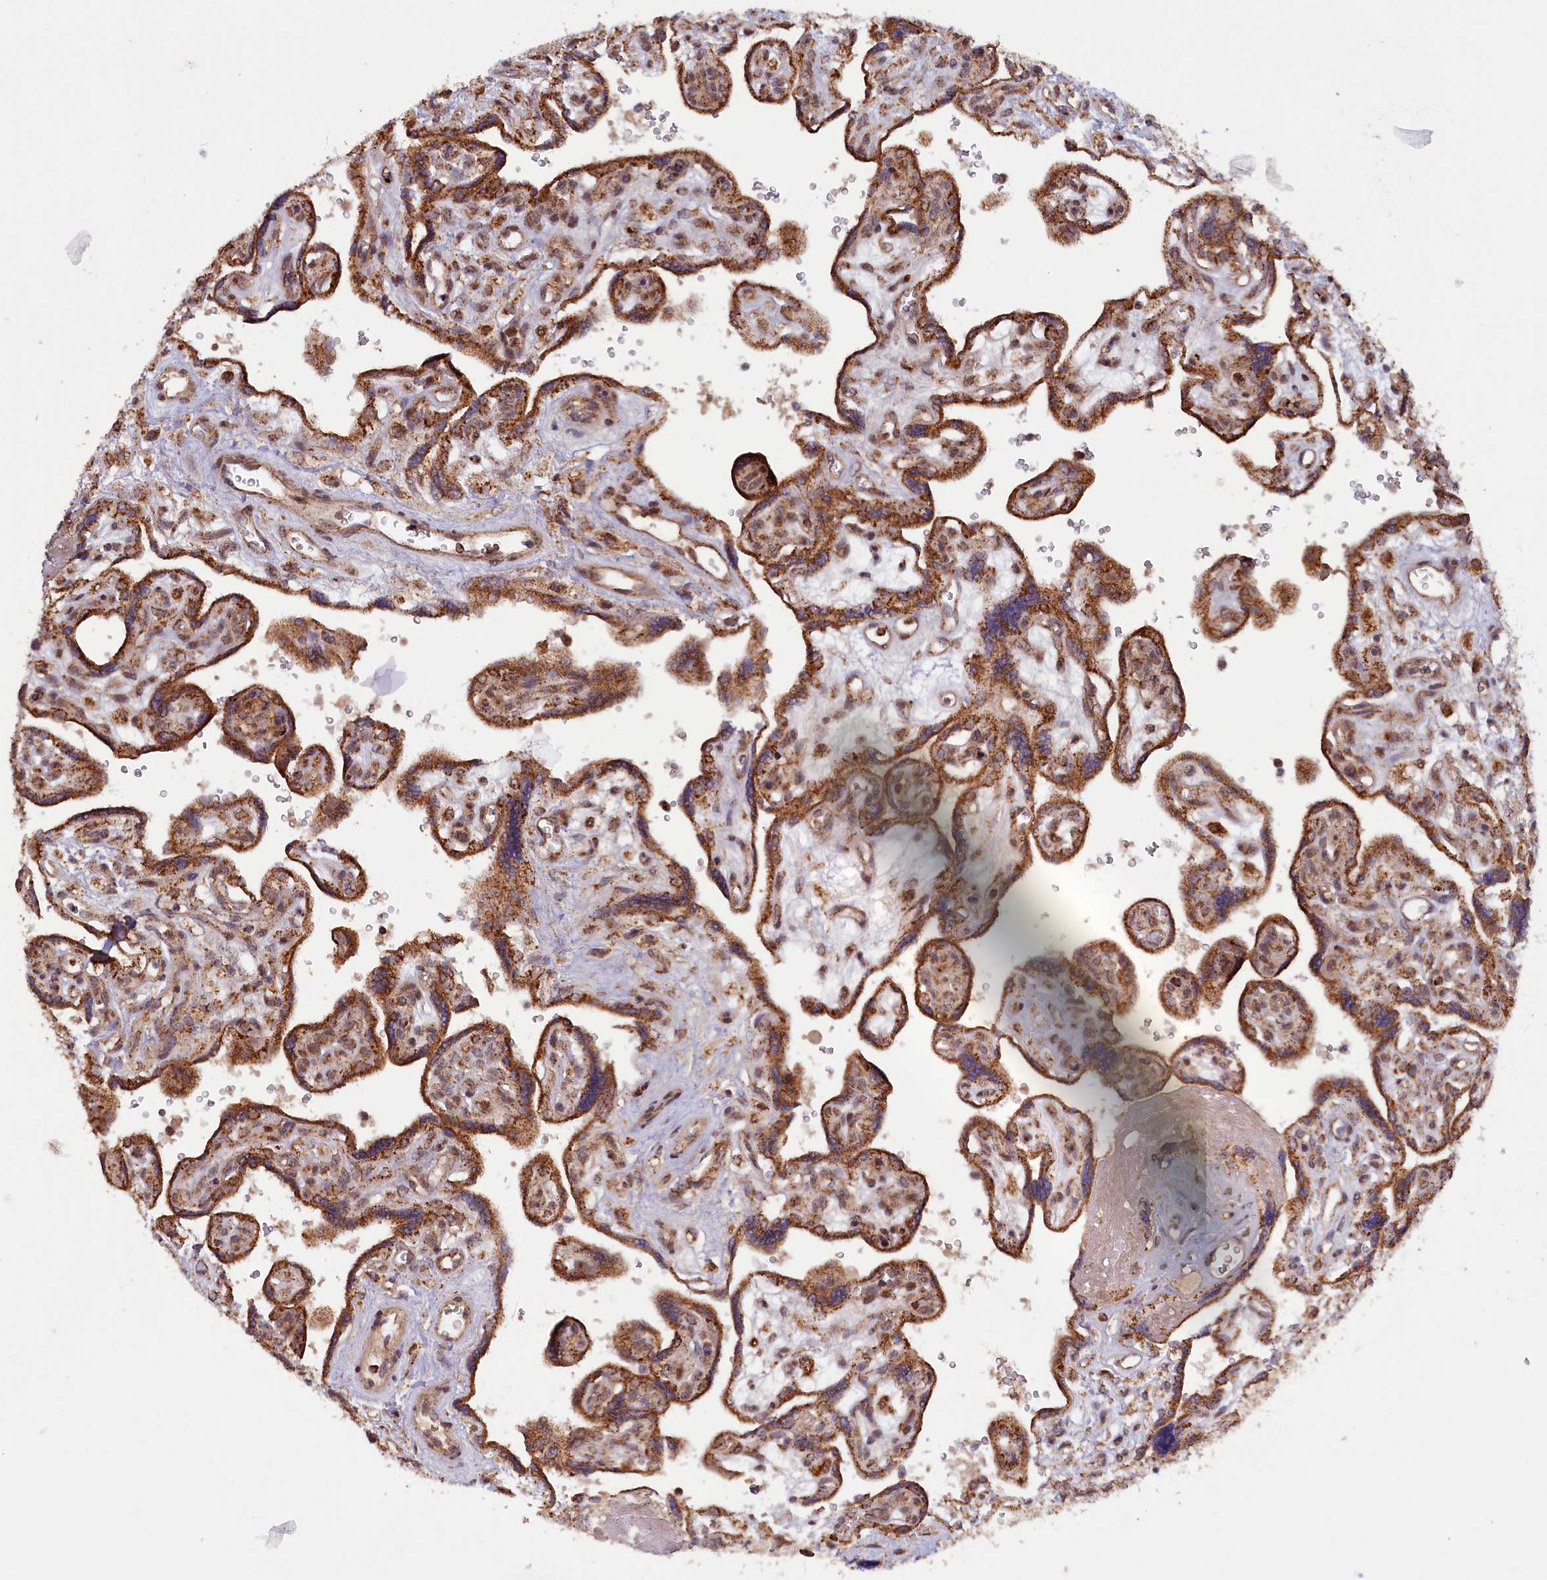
{"staining": {"intensity": "strong", "quantity": ">75%", "location": "cytoplasmic/membranous"}, "tissue": "placenta", "cell_type": "Decidual cells", "image_type": "normal", "snomed": [{"axis": "morphology", "description": "Normal tissue, NOS"}, {"axis": "topography", "description": "Placenta"}], "caption": "High-power microscopy captured an IHC micrograph of normal placenta, revealing strong cytoplasmic/membranous positivity in about >75% of decidual cells. Nuclei are stained in blue.", "gene": "DUS3L", "patient": {"sex": "female", "age": 39}}